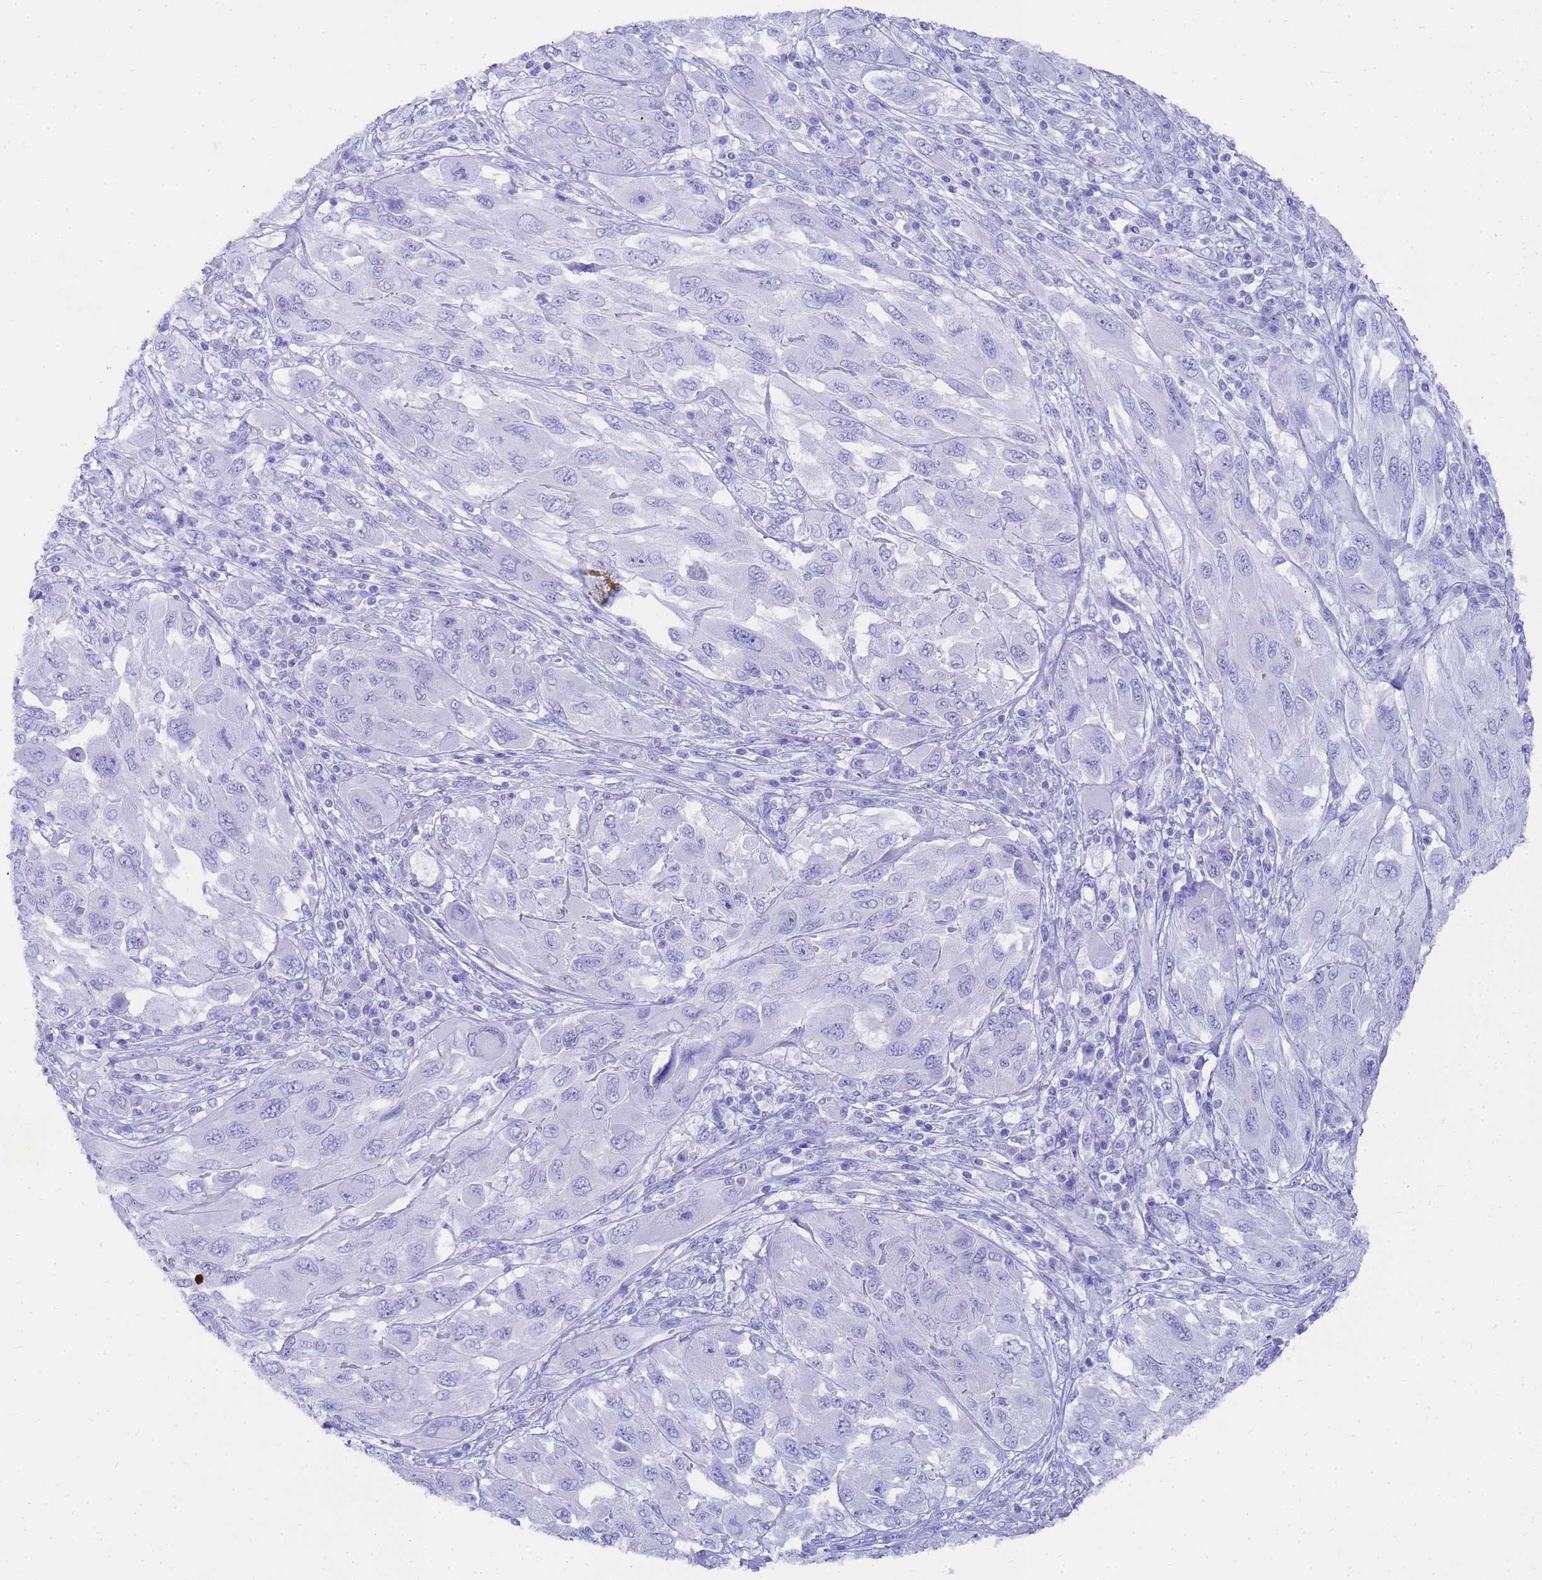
{"staining": {"intensity": "negative", "quantity": "none", "location": "none"}, "tissue": "melanoma", "cell_type": "Tumor cells", "image_type": "cancer", "snomed": [{"axis": "morphology", "description": "Malignant melanoma, NOS"}, {"axis": "topography", "description": "Skin"}], "caption": "DAB (3,3'-diaminobenzidine) immunohistochemical staining of human malignant melanoma exhibits no significant staining in tumor cells.", "gene": "MS4A13", "patient": {"sex": "female", "age": 91}}